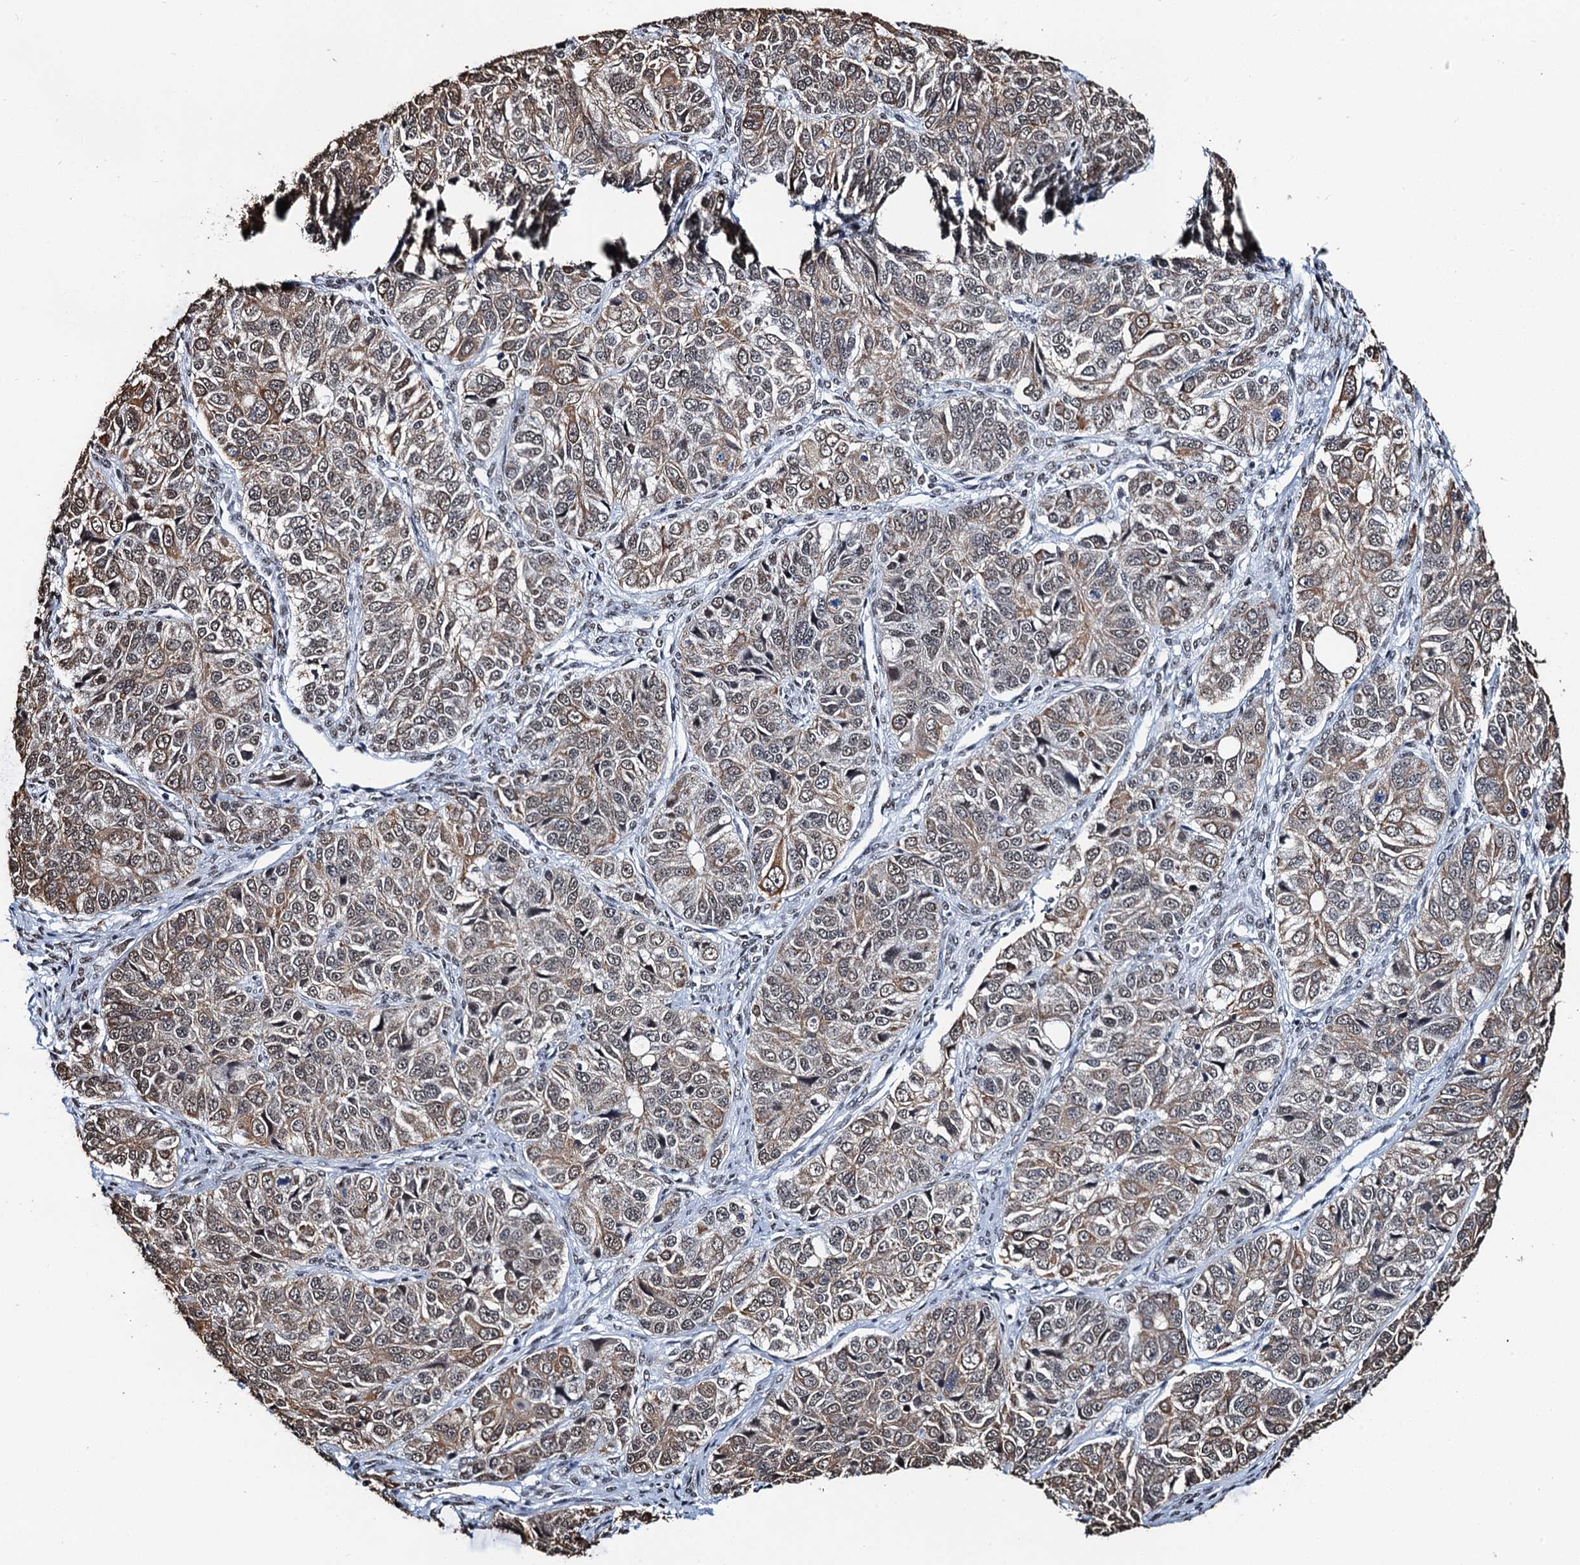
{"staining": {"intensity": "weak", "quantity": "25%-75%", "location": "cytoplasmic/membranous"}, "tissue": "ovarian cancer", "cell_type": "Tumor cells", "image_type": "cancer", "snomed": [{"axis": "morphology", "description": "Carcinoma, endometroid"}, {"axis": "topography", "description": "Ovary"}], "caption": "Protein analysis of ovarian endometroid carcinoma tissue exhibits weak cytoplasmic/membranous expression in about 25%-75% of tumor cells. The staining was performed using DAB, with brown indicating positive protein expression. Nuclei are stained blue with hematoxylin.", "gene": "ZNF609", "patient": {"sex": "female", "age": 51}}